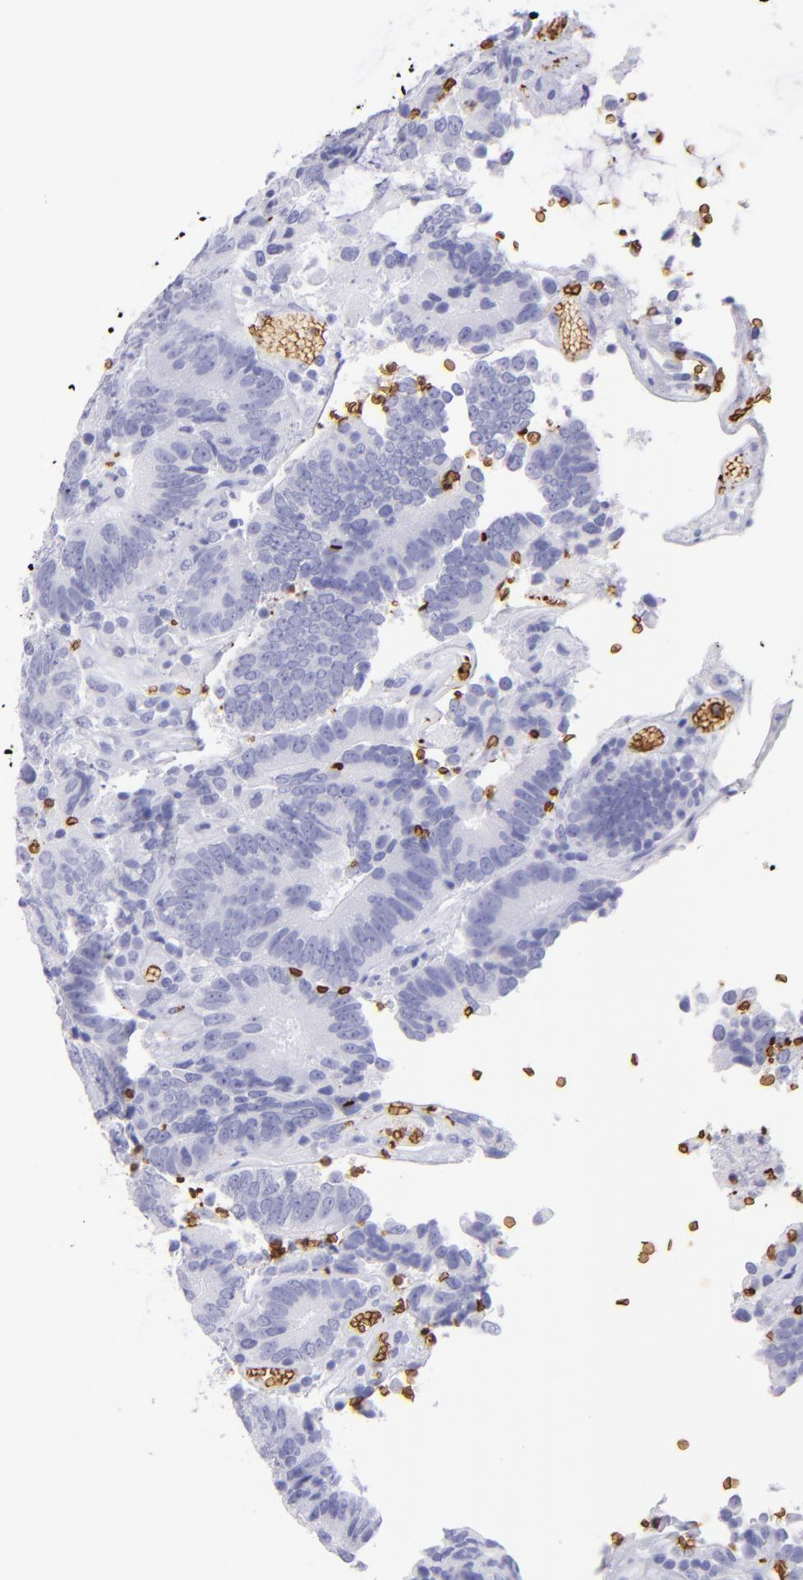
{"staining": {"intensity": "negative", "quantity": "none", "location": "none"}, "tissue": "colorectal cancer", "cell_type": "Tumor cells", "image_type": "cancer", "snomed": [{"axis": "morphology", "description": "Normal tissue, NOS"}, {"axis": "morphology", "description": "Adenocarcinoma, NOS"}, {"axis": "topography", "description": "Colon"}], "caption": "Tumor cells are negative for brown protein staining in colorectal cancer. The staining was performed using DAB (3,3'-diaminobenzidine) to visualize the protein expression in brown, while the nuclei were stained in blue with hematoxylin (Magnification: 20x).", "gene": "GYPA", "patient": {"sex": "female", "age": 78}}